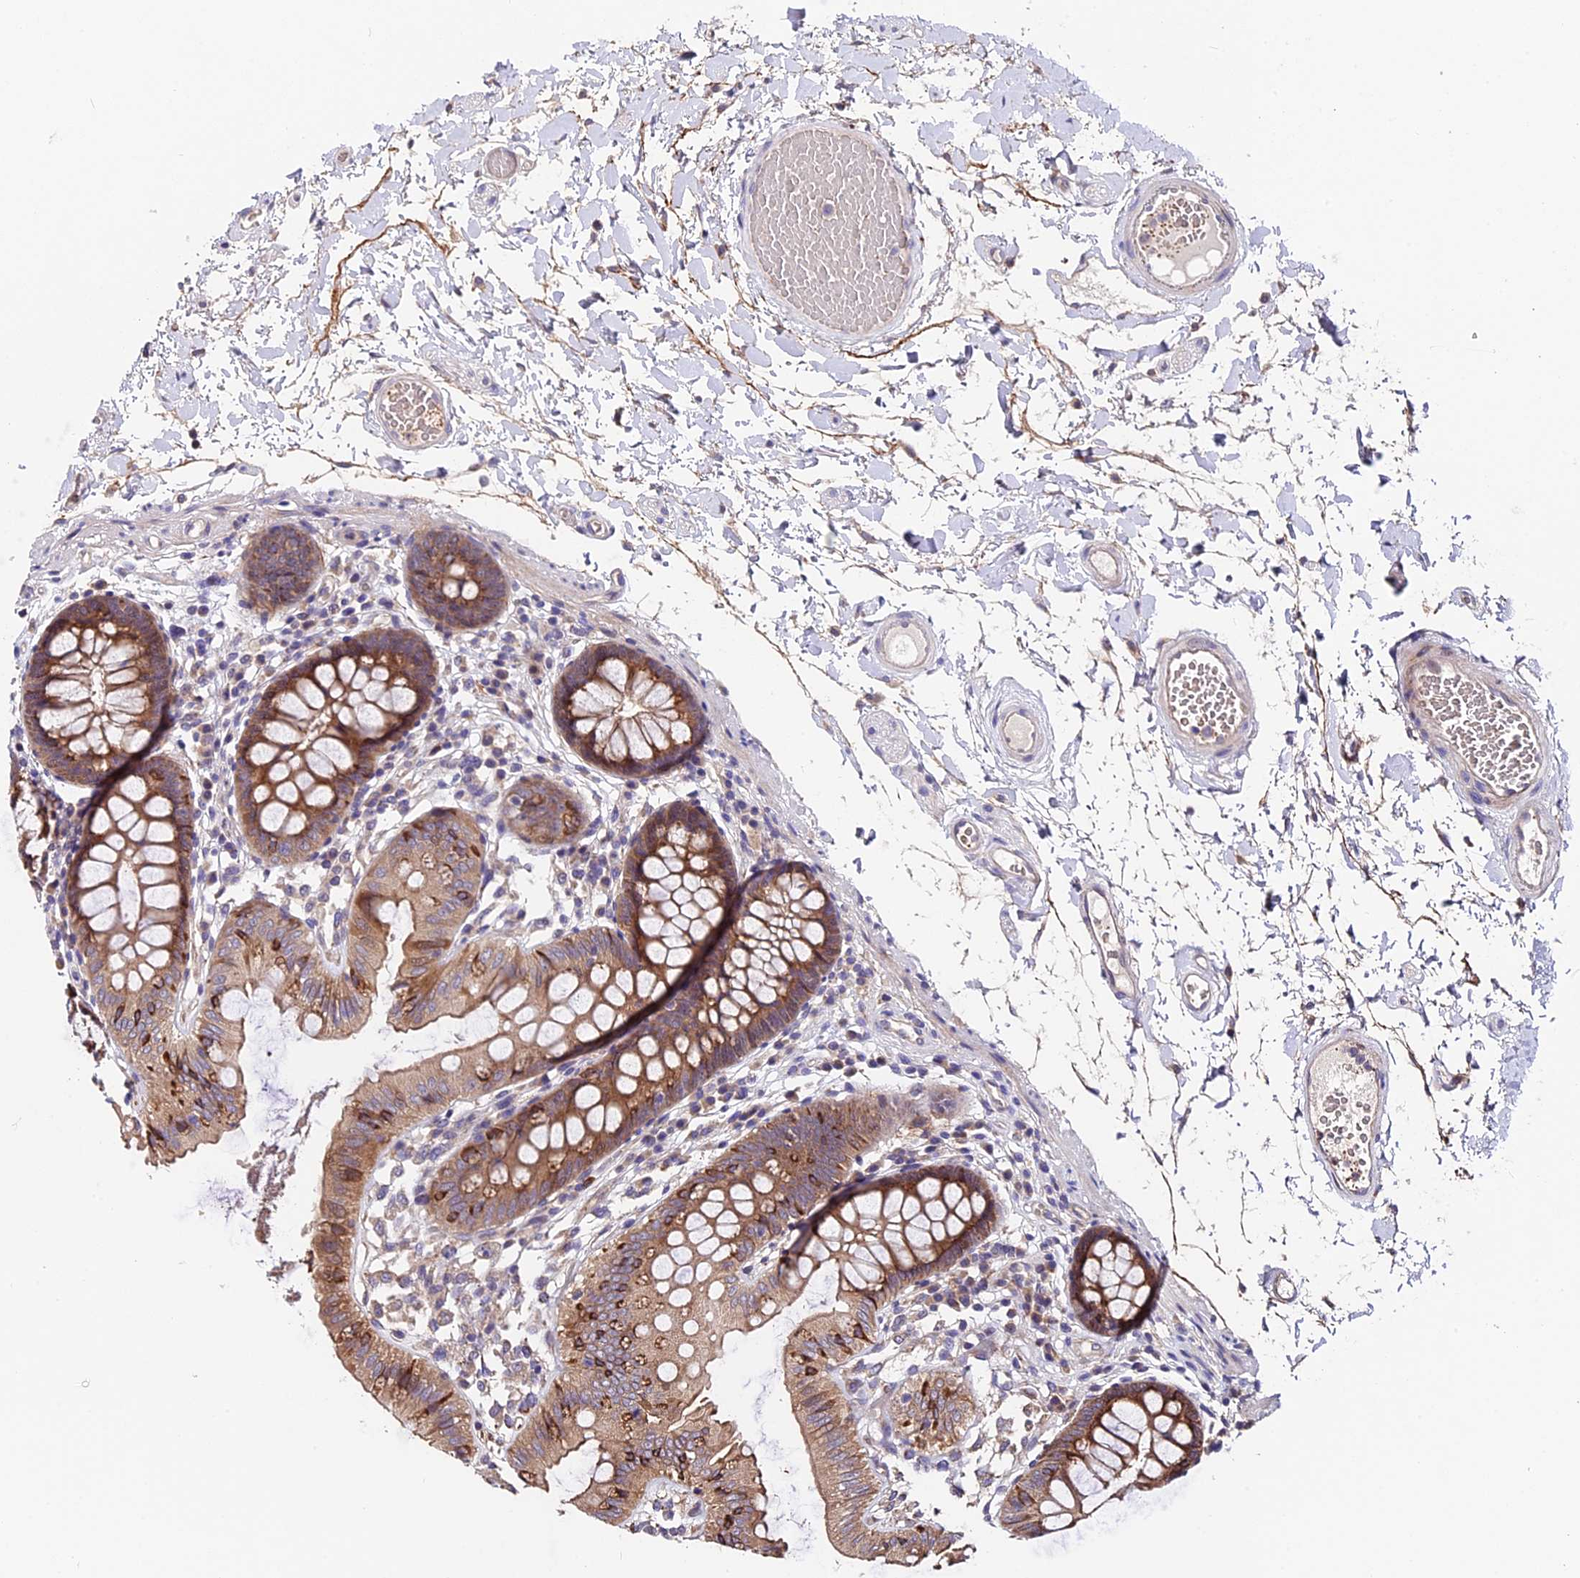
{"staining": {"intensity": "negative", "quantity": "none", "location": "none"}, "tissue": "colon", "cell_type": "Endothelial cells", "image_type": "normal", "snomed": [{"axis": "morphology", "description": "Normal tissue, NOS"}, {"axis": "topography", "description": "Colon"}], "caption": "The micrograph exhibits no staining of endothelial cells in normal colon.", "gene": "TRMT1", "patient": {"sex": "male", "age": 84}}